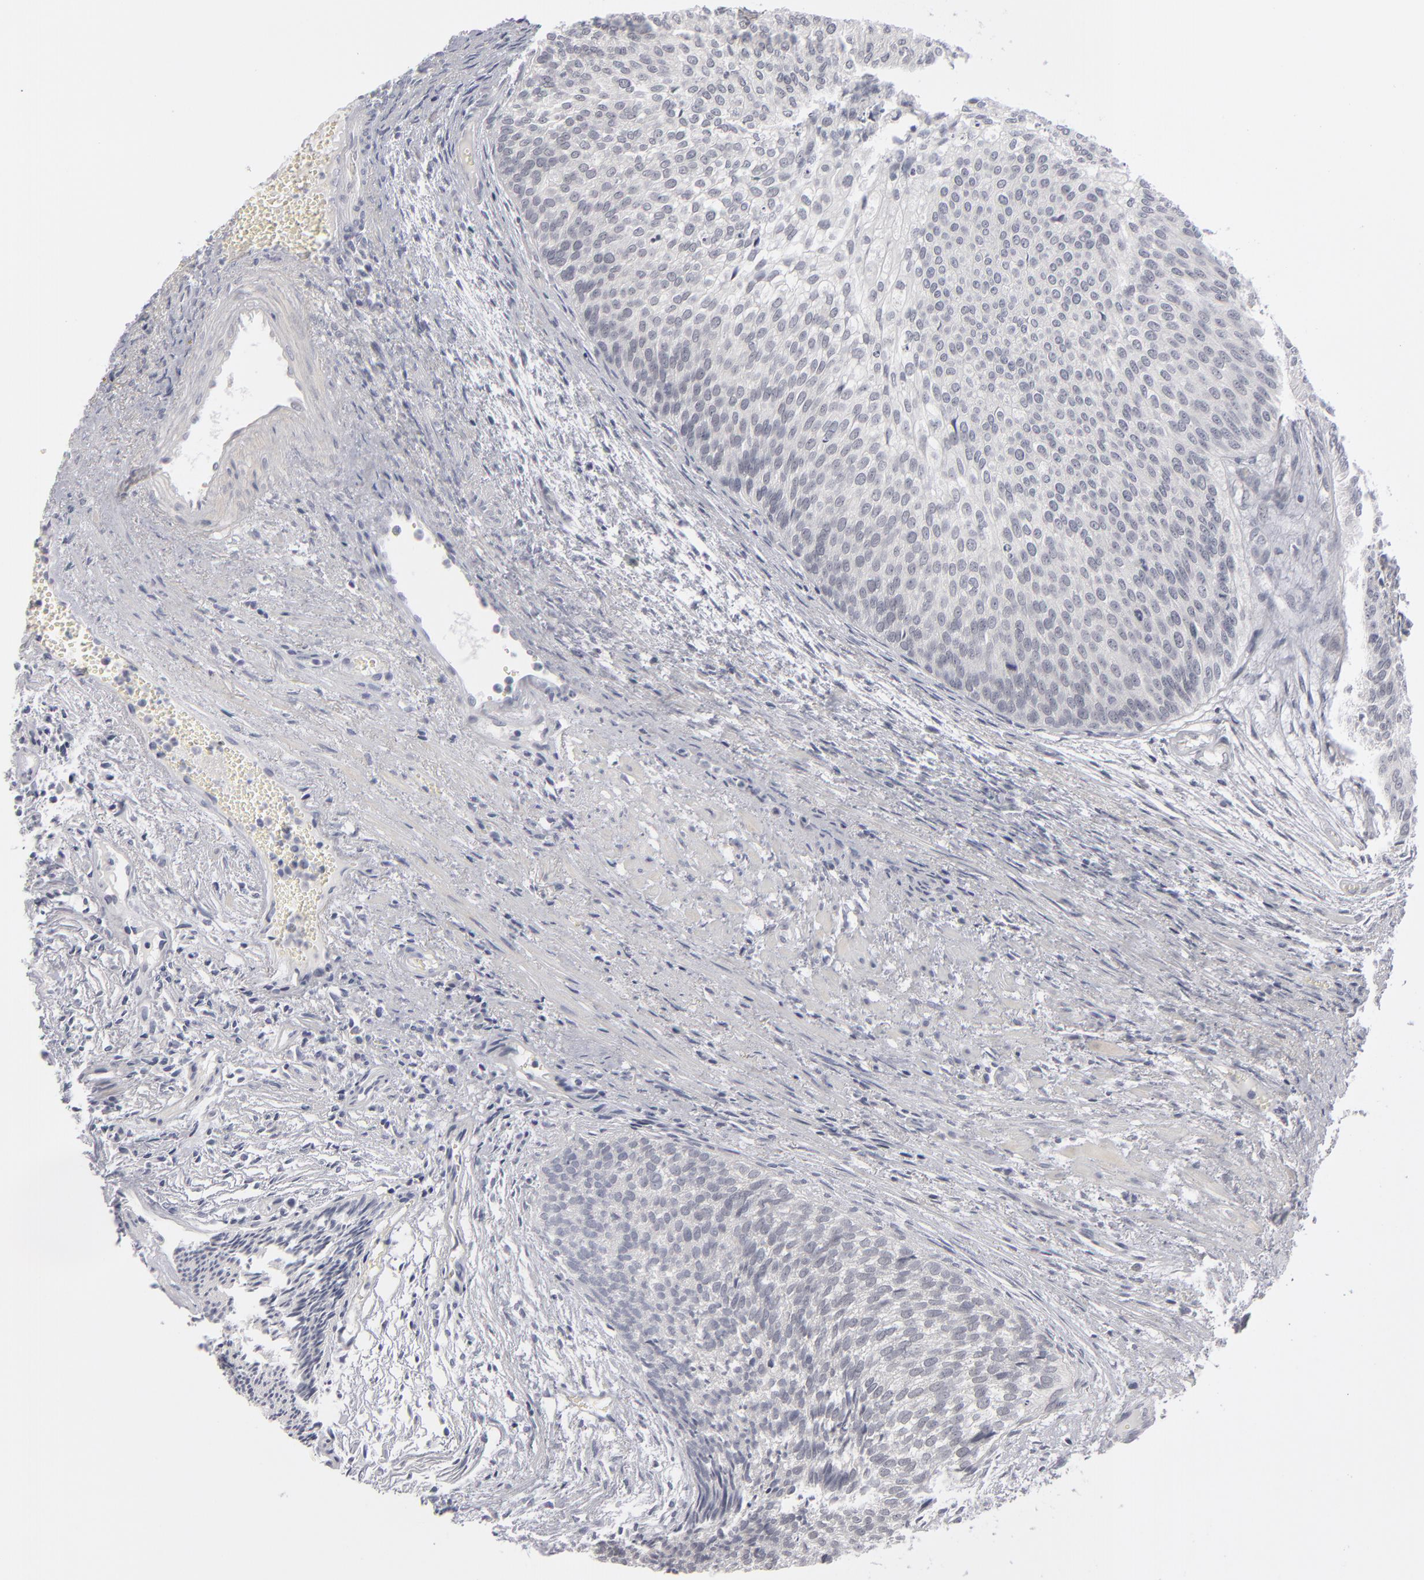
{"staining": {"intensity": "negative", "quantity": "none", "location": "none"}, "tissue": "urothelial cancer", "cell_type": "Tumor cells", "image_type": "cancer", "snomed": [{"axis": "morphology", "description": "Urothelial carcinoma, Low grade"}, {"axis": "topography", "description": "Urinary bladder"}], "caption": "A photomicrograph of urothelial carcinoma (low-grade) stained for a protein displays no brown staining in tumor cells. (DAB immunohistochemistry (IHC) with hematoxylin counter stain).", "gene": "KIAA1210", "patient": {"sex": "male", "age": 84}}